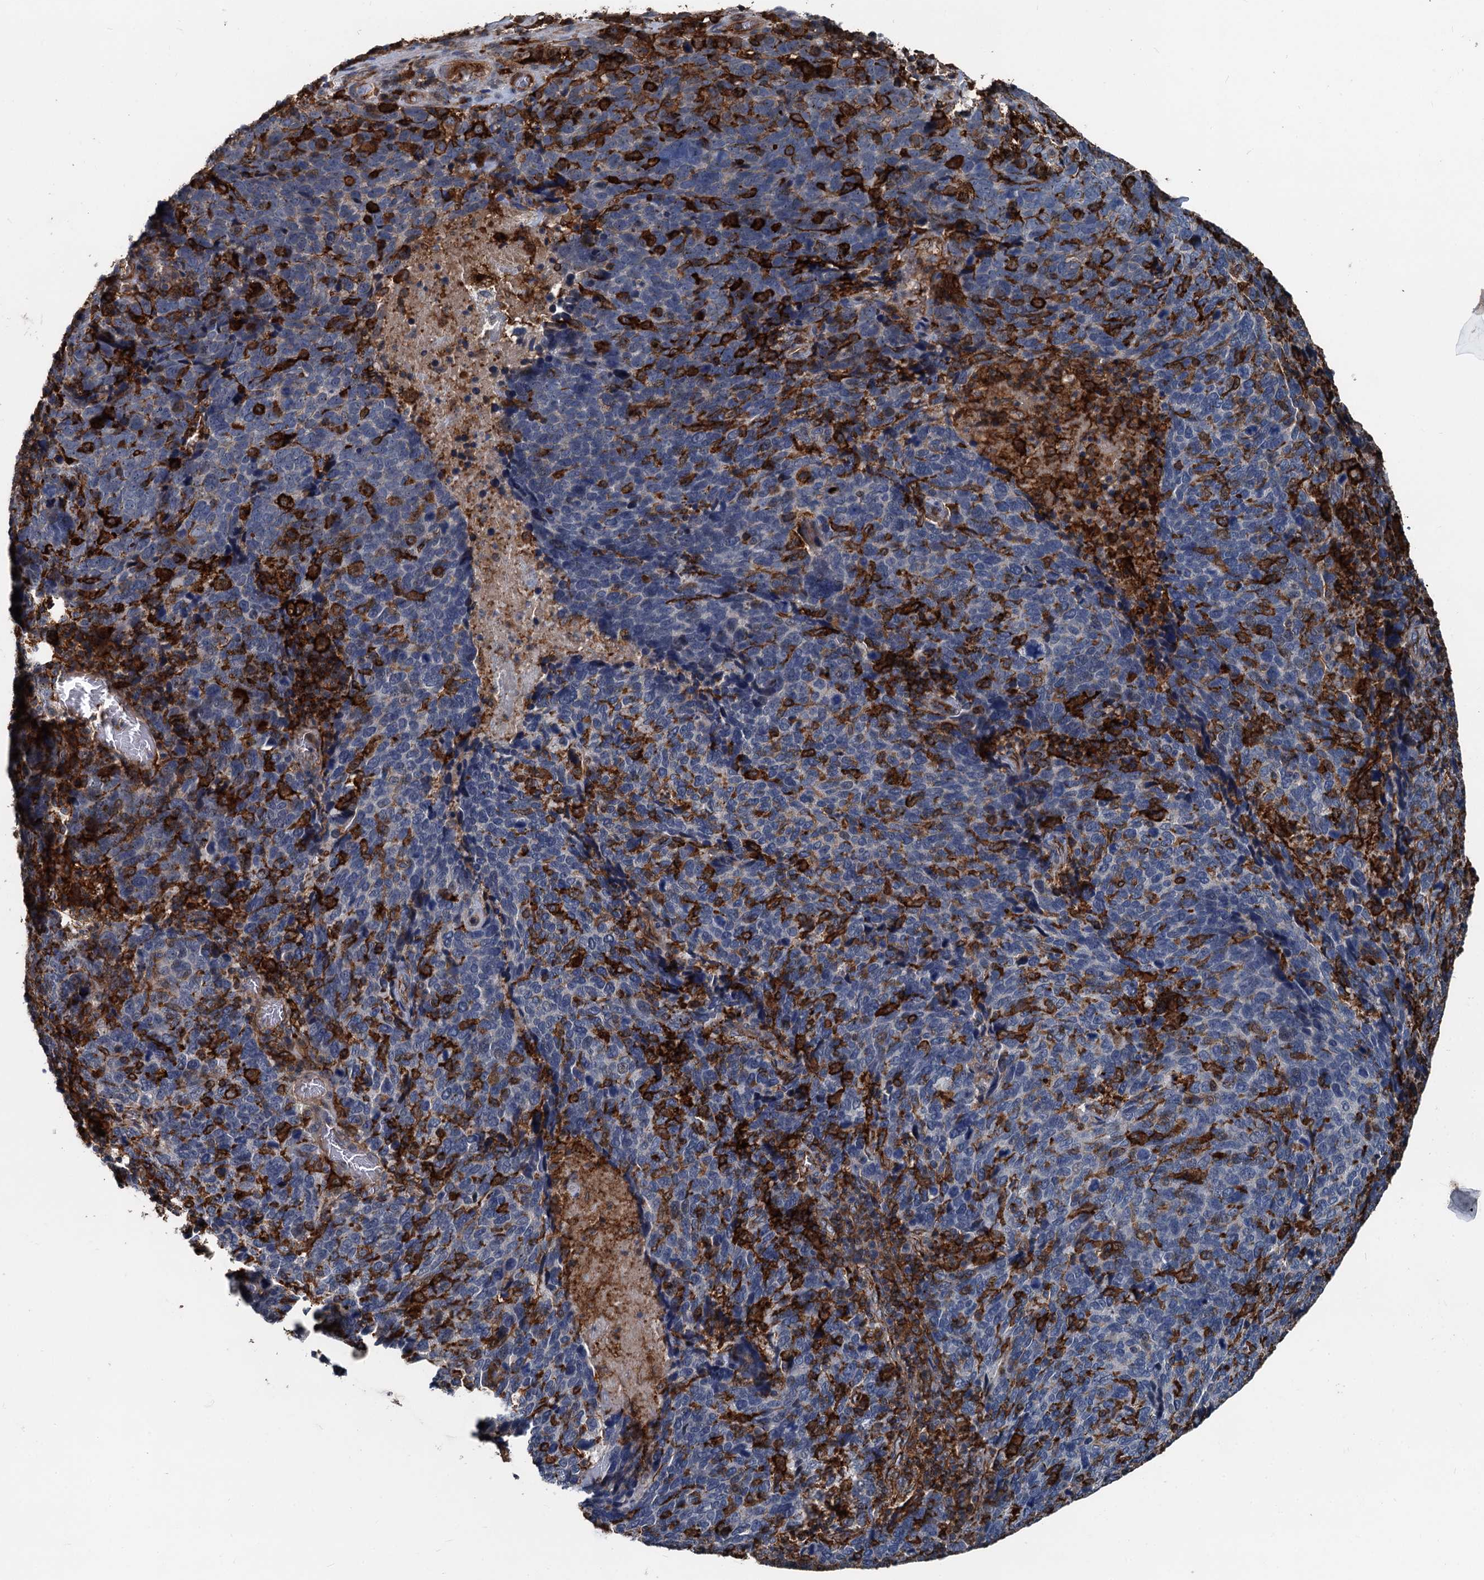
{"staining": {"intensity": "negative", "quantity": "none", "location": "none"}, "tissue": "cervical cancer", "cell_type": "Tumor cells", "image_type": "cancer", "snomed": [{"axis": "morphology", "description": "Squamous cell carcinoma, NOS"}, {"axis": "topography", "description": "Cervix"}], "caption": "High power microscopy photomicrograph of an immunohistochemistry photomicrograph of cervical cancer, revealing no significant expression in tumor cells.", "gene": "PLEKHO2", "patient": {"sex": "female", "age": 41}}